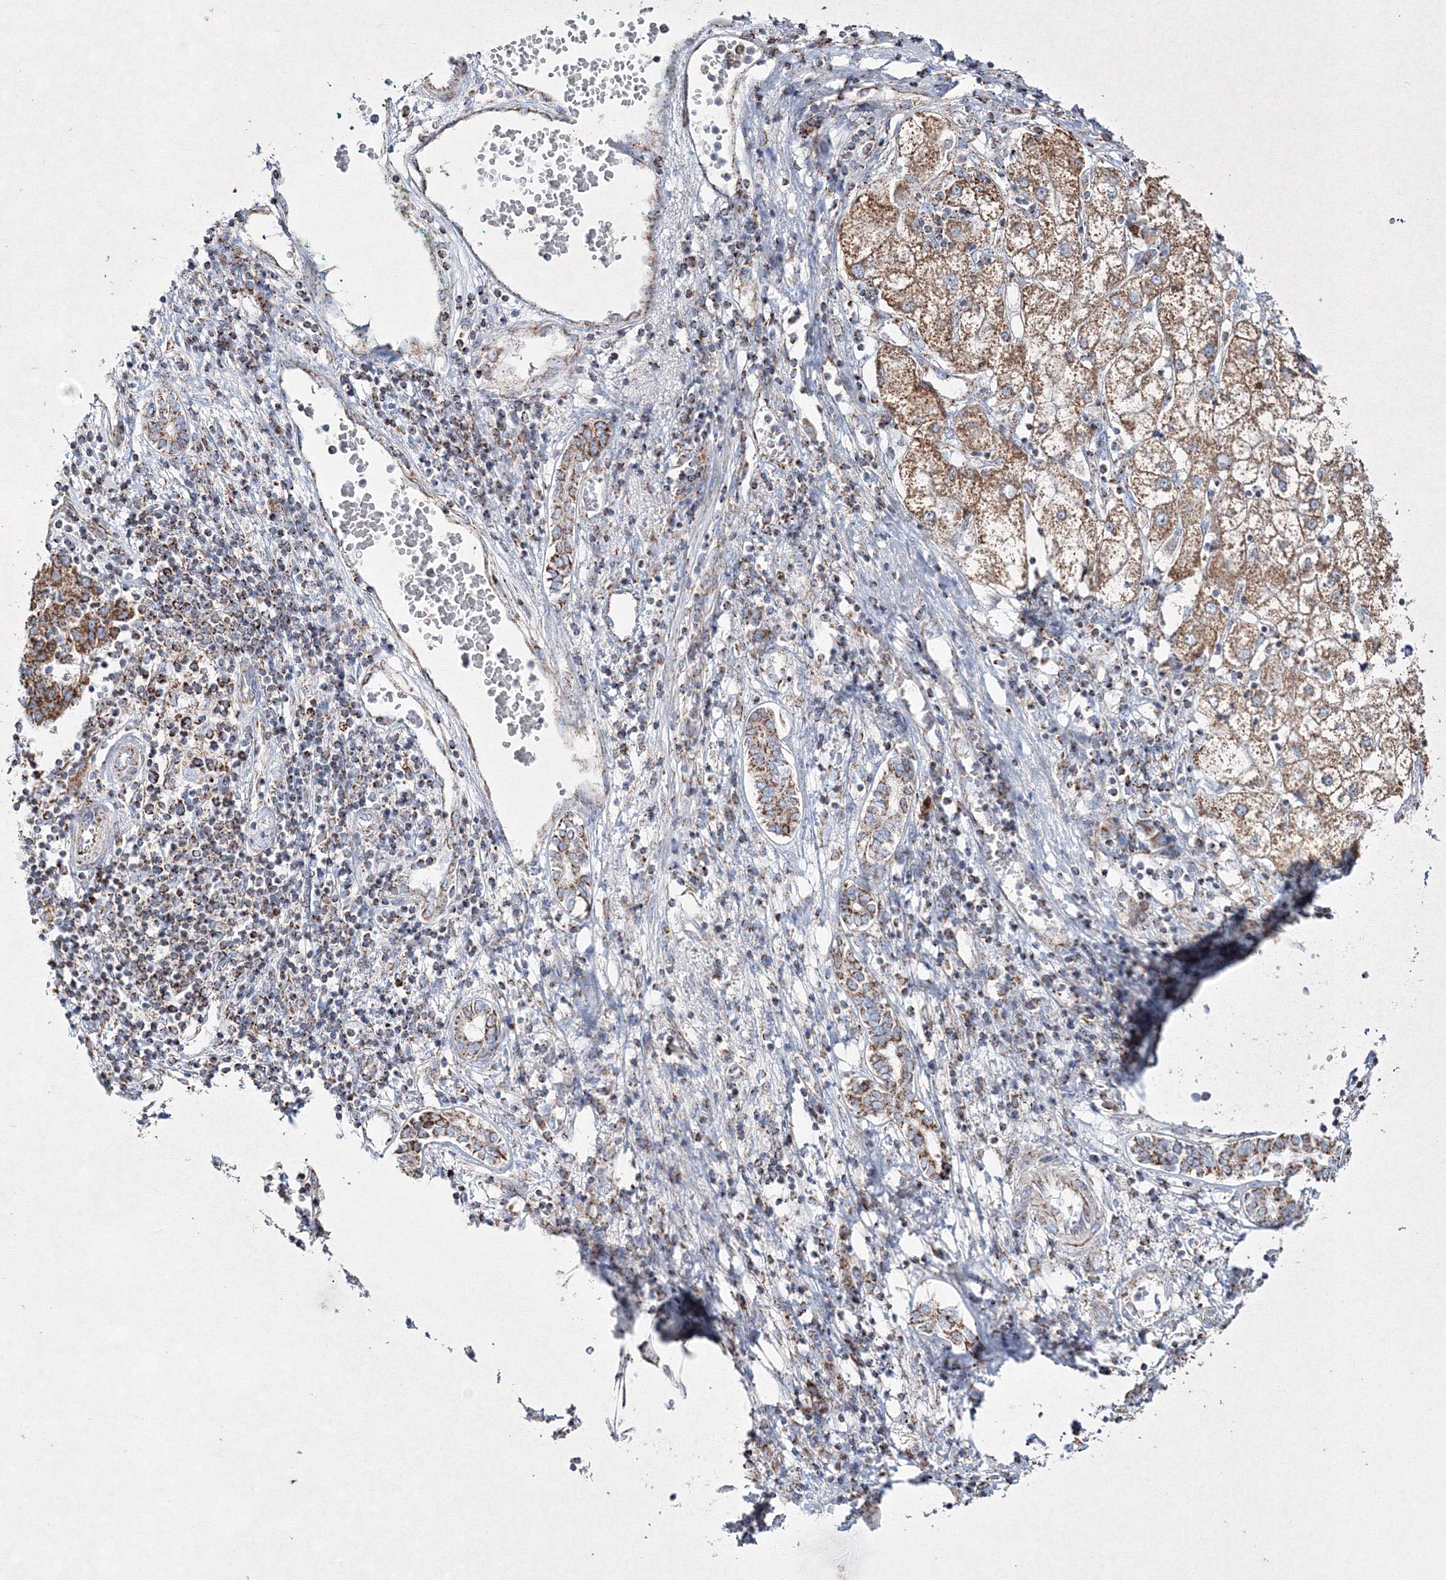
{"staining": {"intensity": "moderate", "quantity": ">75%", "location": "cytoplasmic/membranous"}, "tissue": "liver cancer", "cell_type": "Tumor cells", "image_type": "cancer", "snomed": [{"axis": "morphology", "description": "Carcinoma, Hepatocellular, NOS"}, {"axis": "topography", "description": "Liver"}], "caption": "The micrograph exhibits a brown stain indicating the presence of a protein in the cytoplasmic/membranous of tumor cells in liver hepatocellular carcinoma. (Brightfield microscopy of DAB IHC at high magnification).", "gene": "IGSF9", "patient": {"sex": "male", "age": 65}}